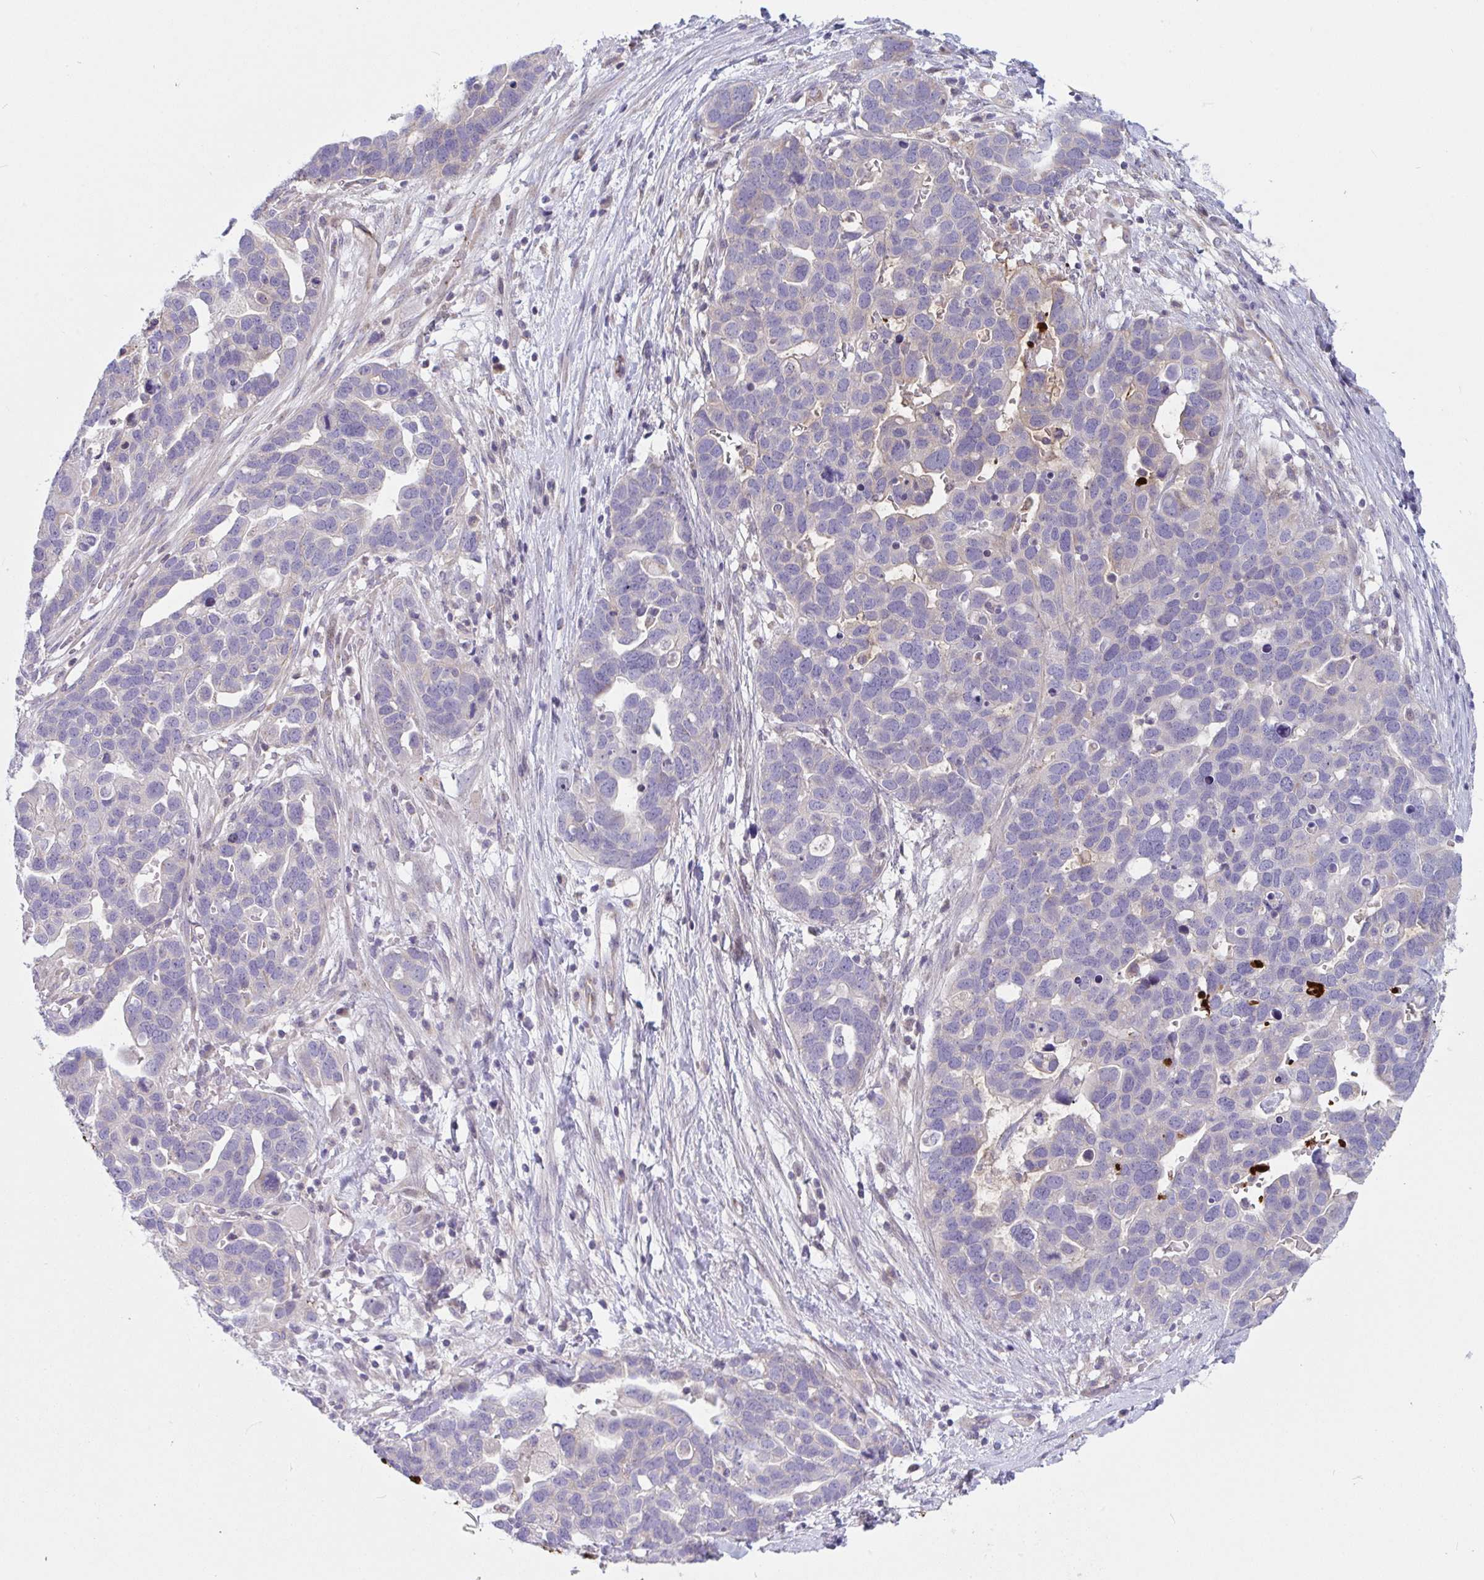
{"staining": {"intensity": "negative", "quantity": "none", "location": "none"}, "tissue": "ovarian cancer", "cell_type": "Tumor cells", "image_type": "cancer", "snomed": [{"axis": "morphology", "description": "Cystadenocarcinoma, serous, NOS"}, {"axis": "topography", "description": "Ovary"}], "caption": "This is an immunohistochemistry micrograph of ovarian cancer (serous cystadenocarcinoma). There is no positivity in tumor cells.", "gene": "IL37", "patient": {"sex": "female", "age": 54}}